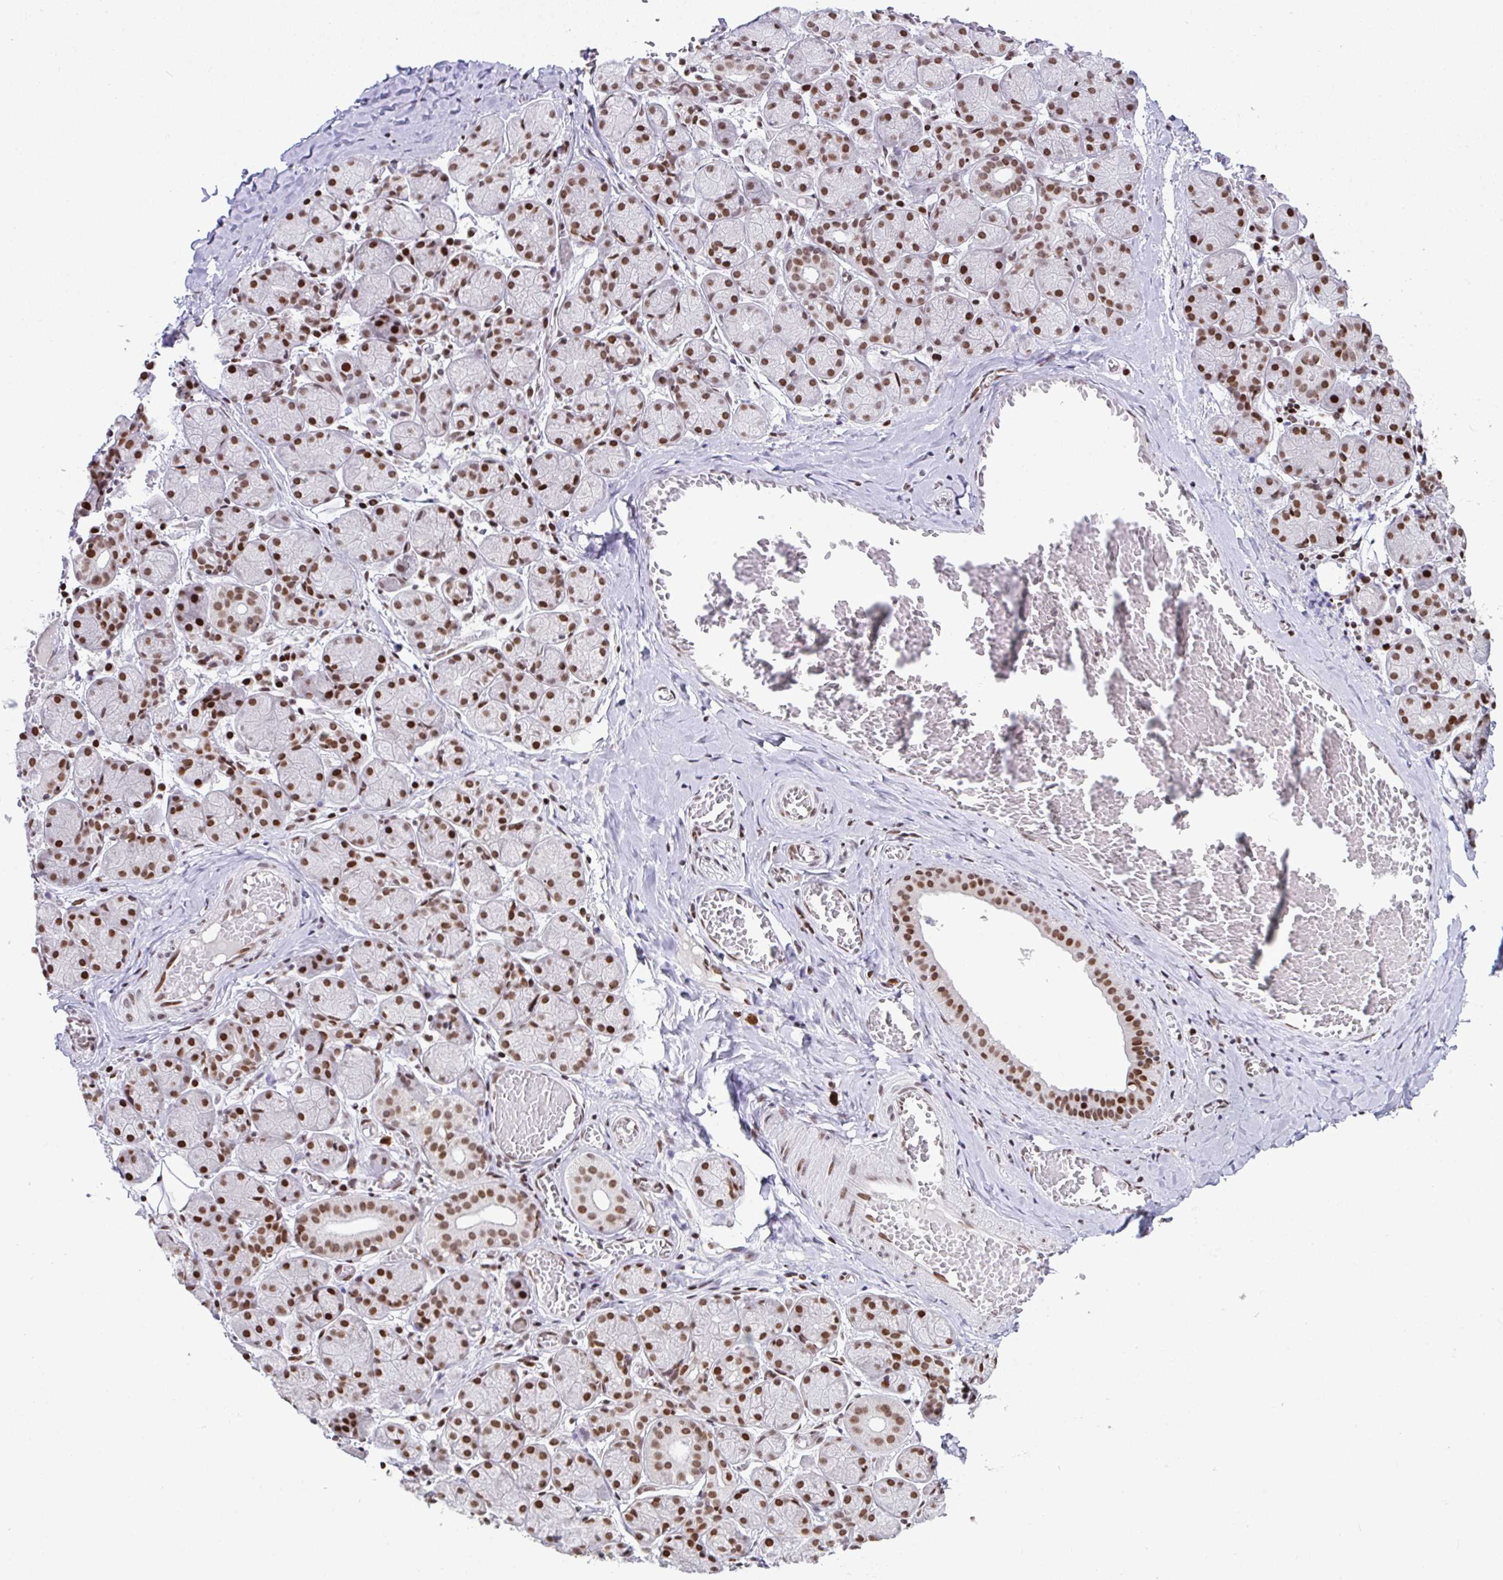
{"staining": {"intensity": "strong", "quantity": ">75%", "location": "nuclear"}, "tissue": "salivary gland", "cell_type": "Glandular cells", "image_type": "normal", "snomed": [{"axis": "morphology", "description": "Normal tissue, NOS"}, {"axis": "topography", "description": "Salivary gland"}], "caption": "Immunohistochemical staining of normal human salivary gland shows strong nuclear protein positivity in about >75% of glandular cells. The staining was performed using DAB, with brown indicating positive protein expression. Nuclei are stained blue with hematoxylin.", "gene": "CLP1", "patient": {"sex": "female", "age": 24}}